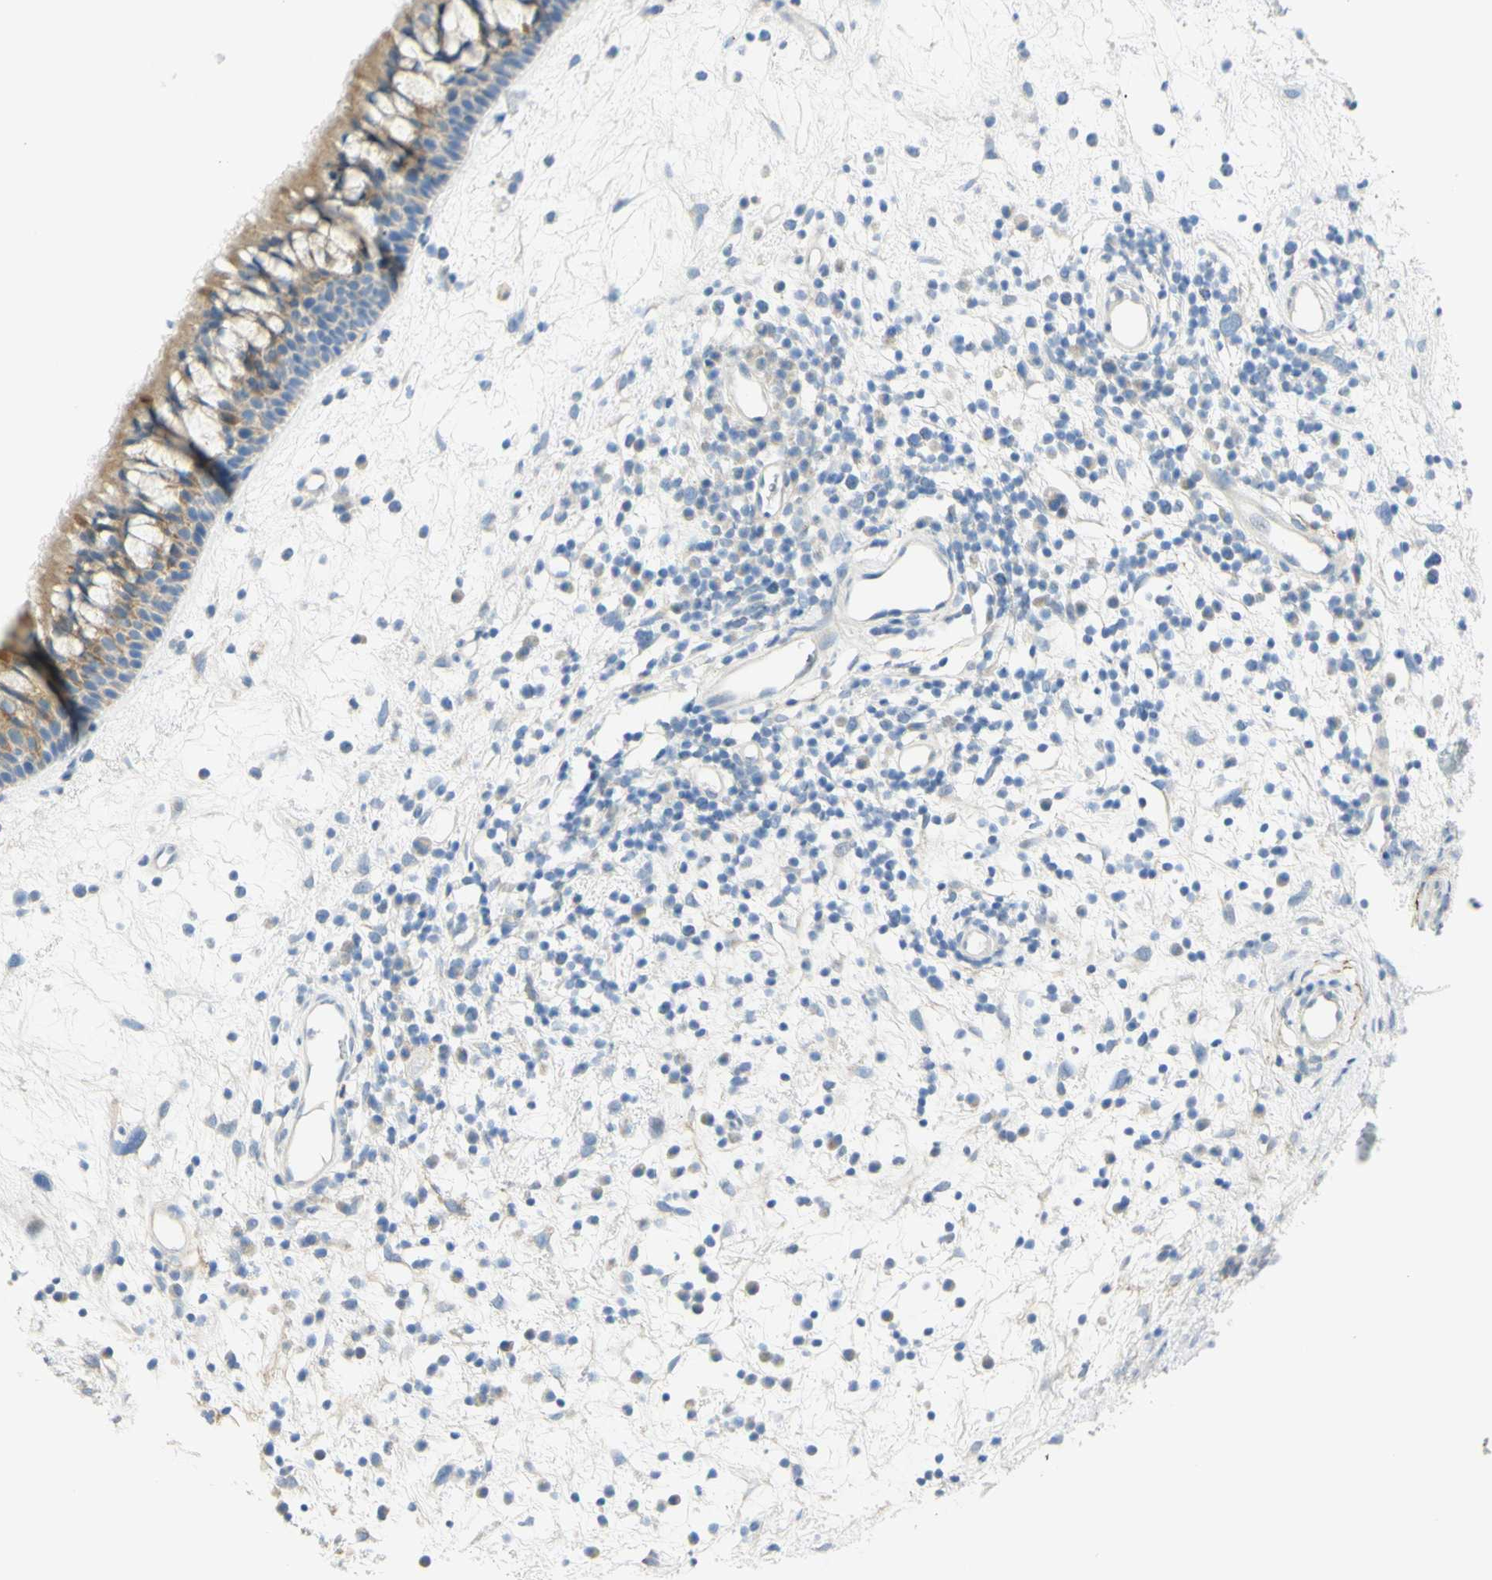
{"staining": {"intensity": "weak", "quantity": ">75%", "location": "cytoplasmic/membranous"}, "tissue": "nasopharynx", "cell_type": "Respiratory epithelial cells", "image_type": "normal", "snomed": [{"axis": "morphology", "description": "Normal tissue, NOS"}, {"axis": "morphology", "description": "Inflammation, NOS"}, {"axis": "topography", "description": "Nasopharynx"}], "caption": "Immunohistochemistry (IHC) of normal human nasopharynx displays low levels of weak cytoplasmic/membranous staining in about >75% of respiratory epithelial cells.", "gene": "GCNT3", "patient": {"sex": "male", "age": 48}}